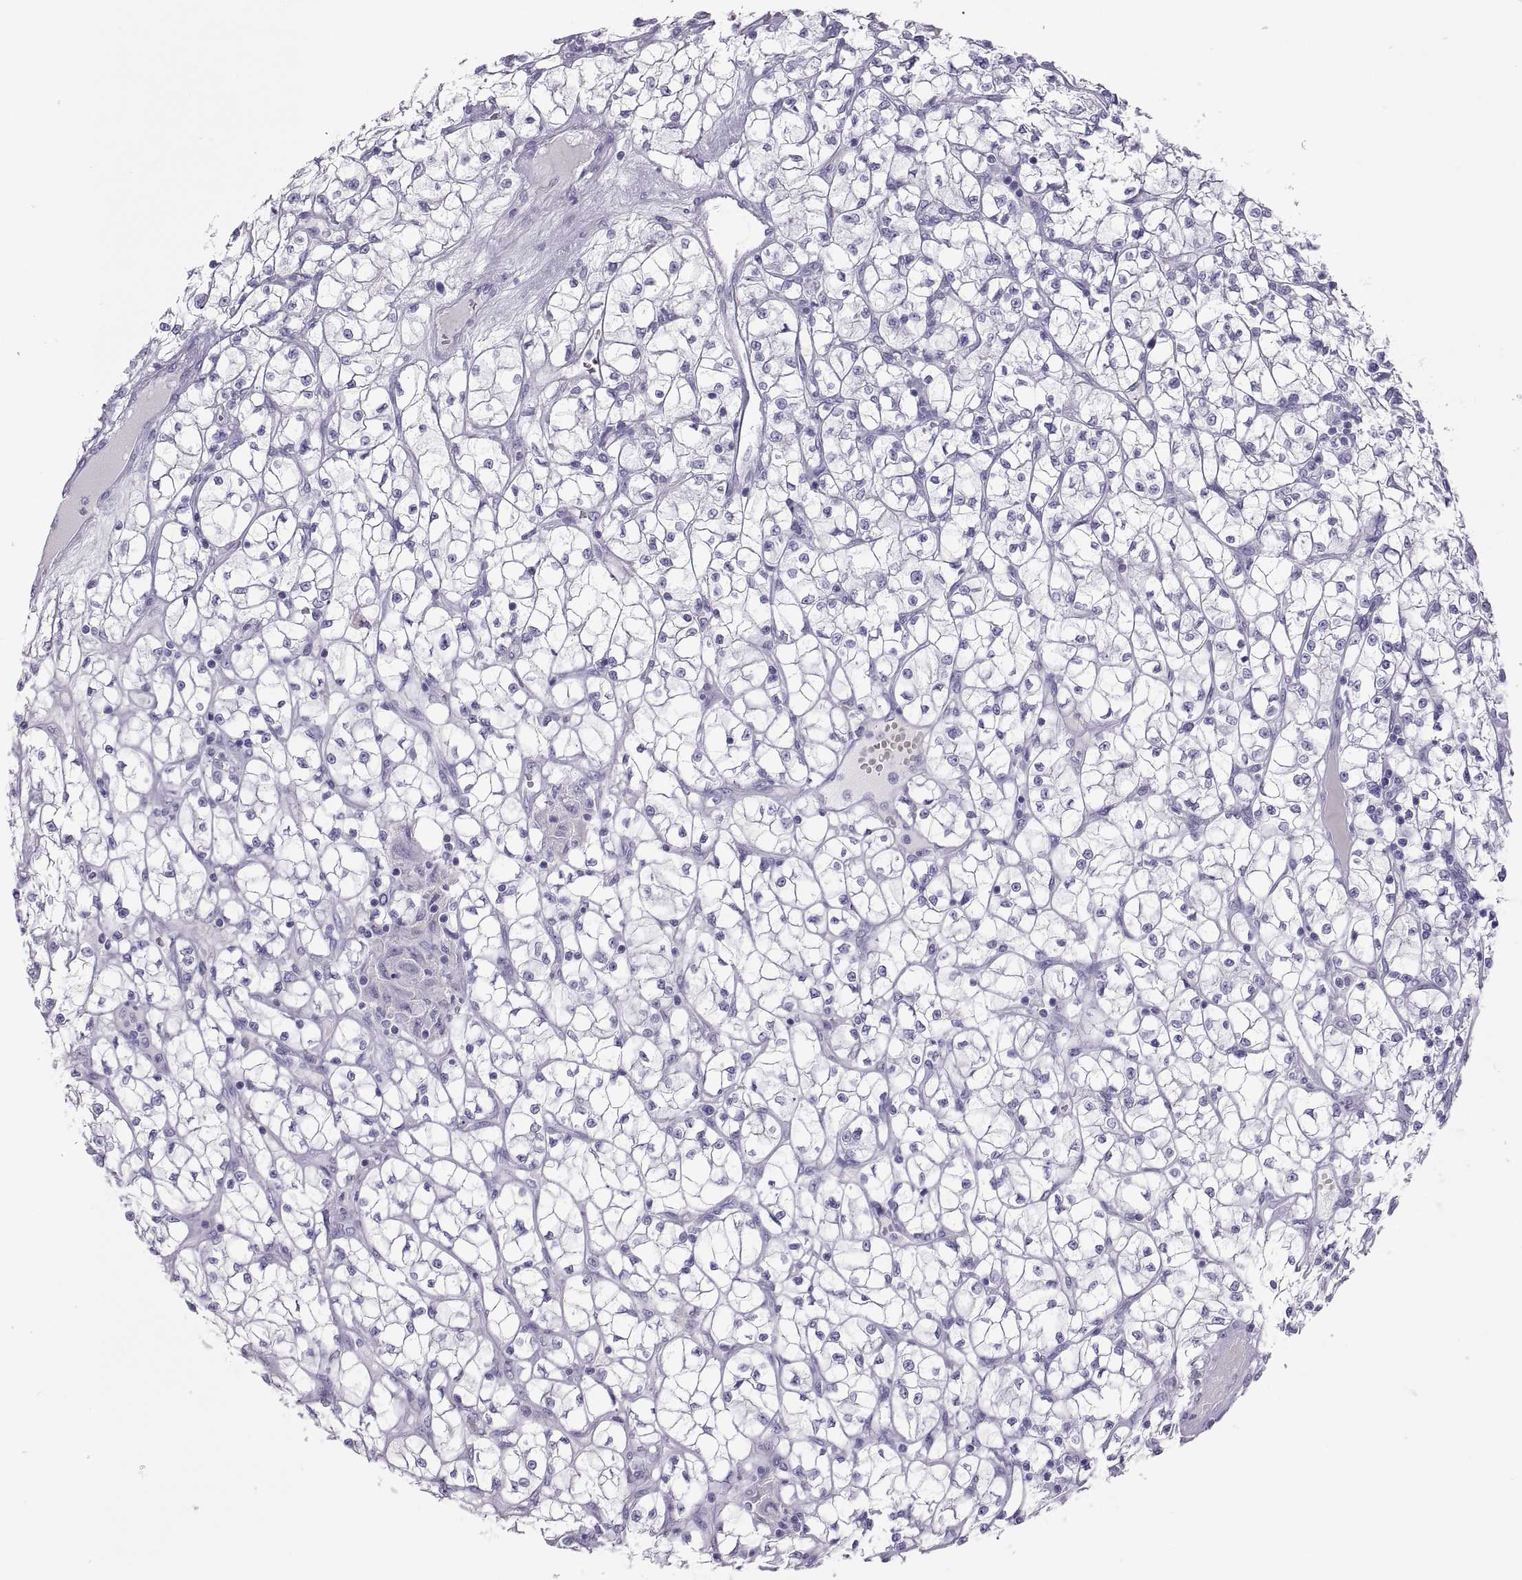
{"staining": {"intensity": "negative", "quantity": "none", "location": "none"}, "tissue": "renal cancer", "cell_type": "Tumor cells", "image_type": "cancer", "snomed": [{"axis": "morphology", "description": "Adenocarcinoma, NOS"}, {"axis": "topography", "description": "Kidney"}], "caption": "A micrograph of adenocarcinoma (renal) stained for a protein demonstrates no brown staining in tumor cells. The staining was performed using DAB (3,3'-diaminobenzidine) to visualize the protein expression in brown, while the nuclei were stained in blue with hematoxylin (Magnification: 20x).", "gene": "SEMG1", "patient": {"sex": "female", "age": 64}}